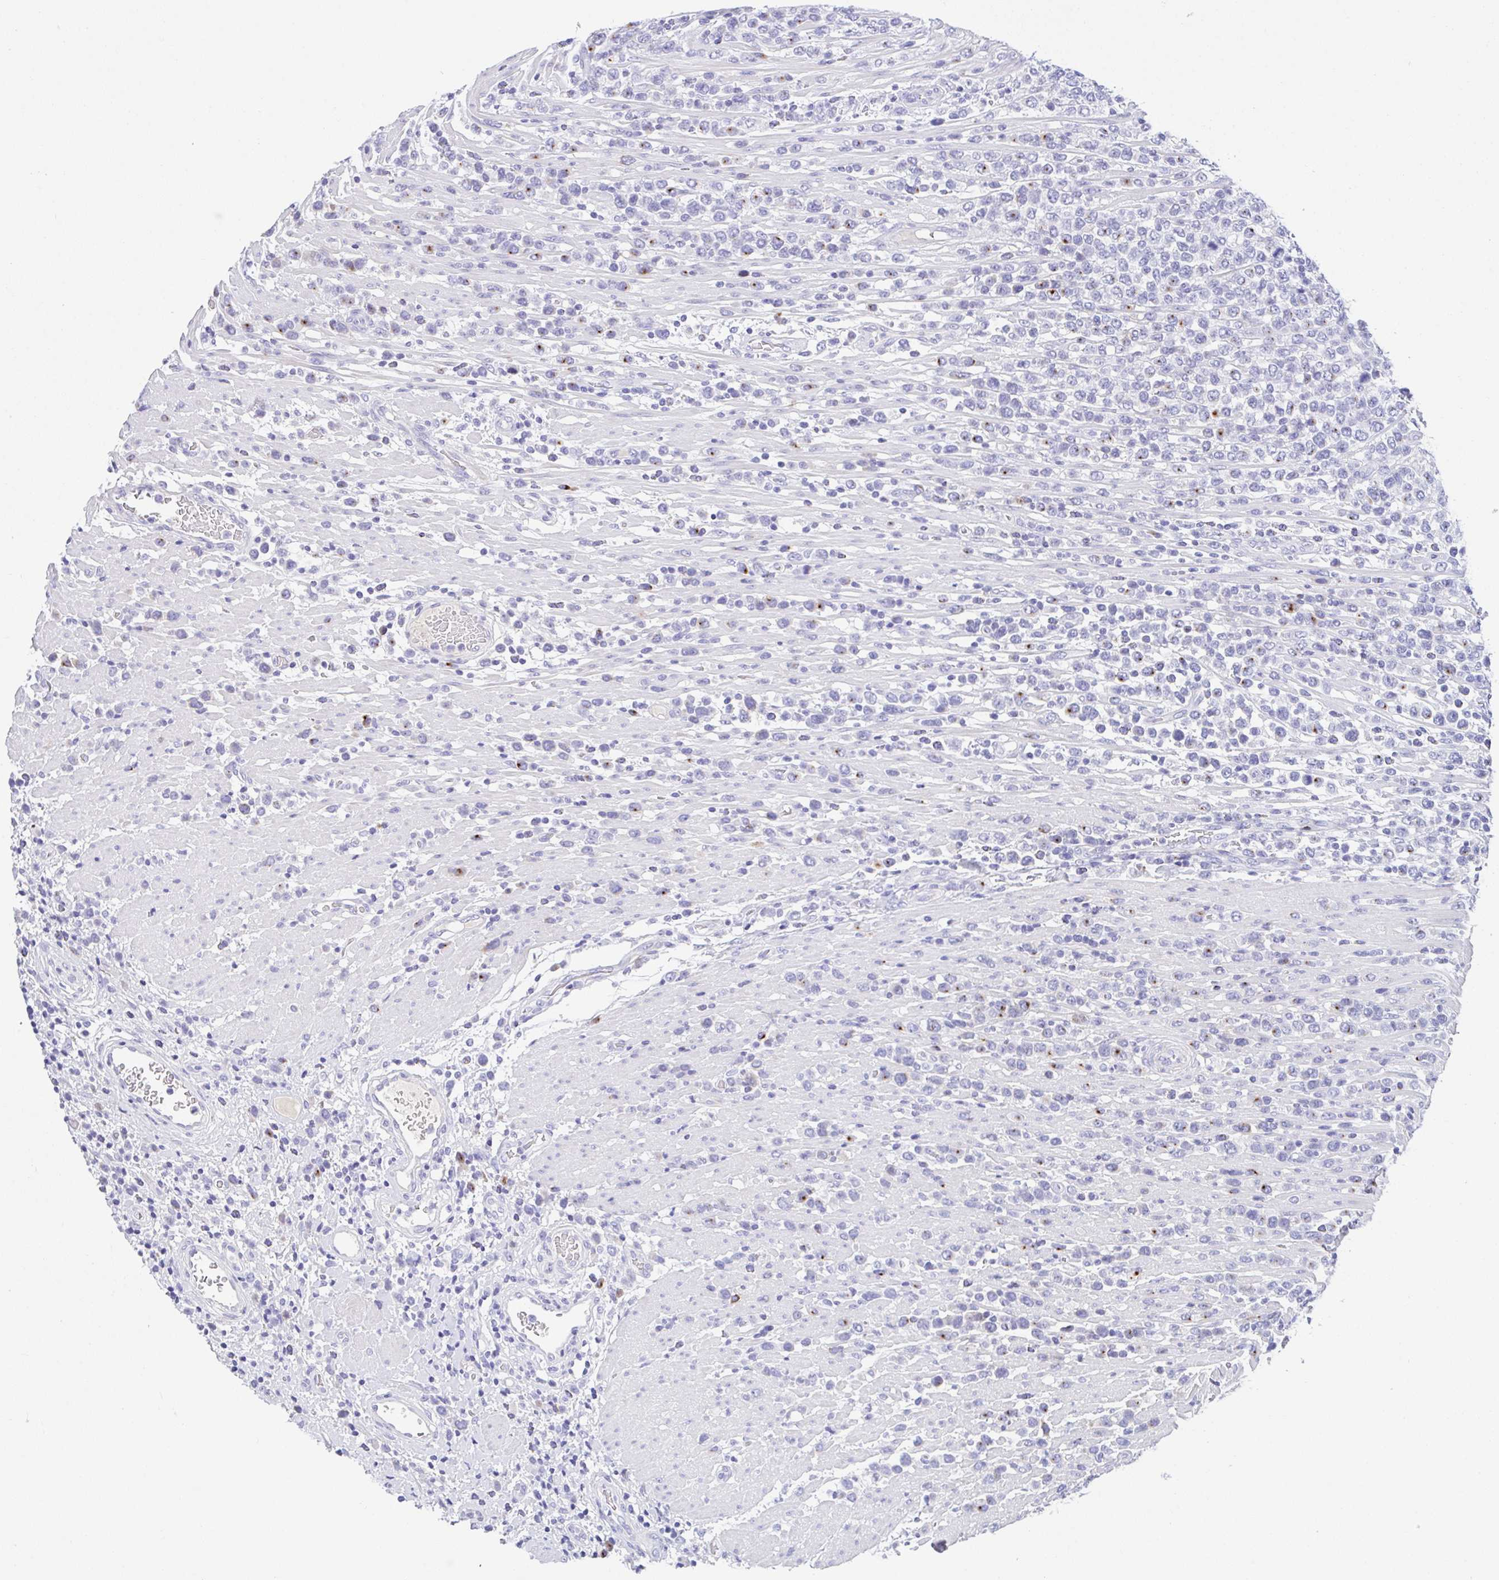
{"staining": {"intensity": "strong", "quantity": "25%-75%", "location": "cytoplasmic/membranous"}, "tissue": "lymphoma", "cell_type": "Tumor cells", "image_type": "cancer", "snomed": [{"axis": "morphology", "description": "Malignant lymphoma, non-Hodgkin's type, High grade"}, {"axis": "topography", "description": "Soft tissue"}], "caption": "IHC micrograph of neoplastic tissue: human lymphoma stained using immunohistochemistry displays high levels of strong protein expression localized specifically in the cytoplasmic/membranous of tumor cells, appearing as a cytoplasmic/membranous brown color.", "gene": "FBXL20", "patient": {"sex": "female", "age": 56}}